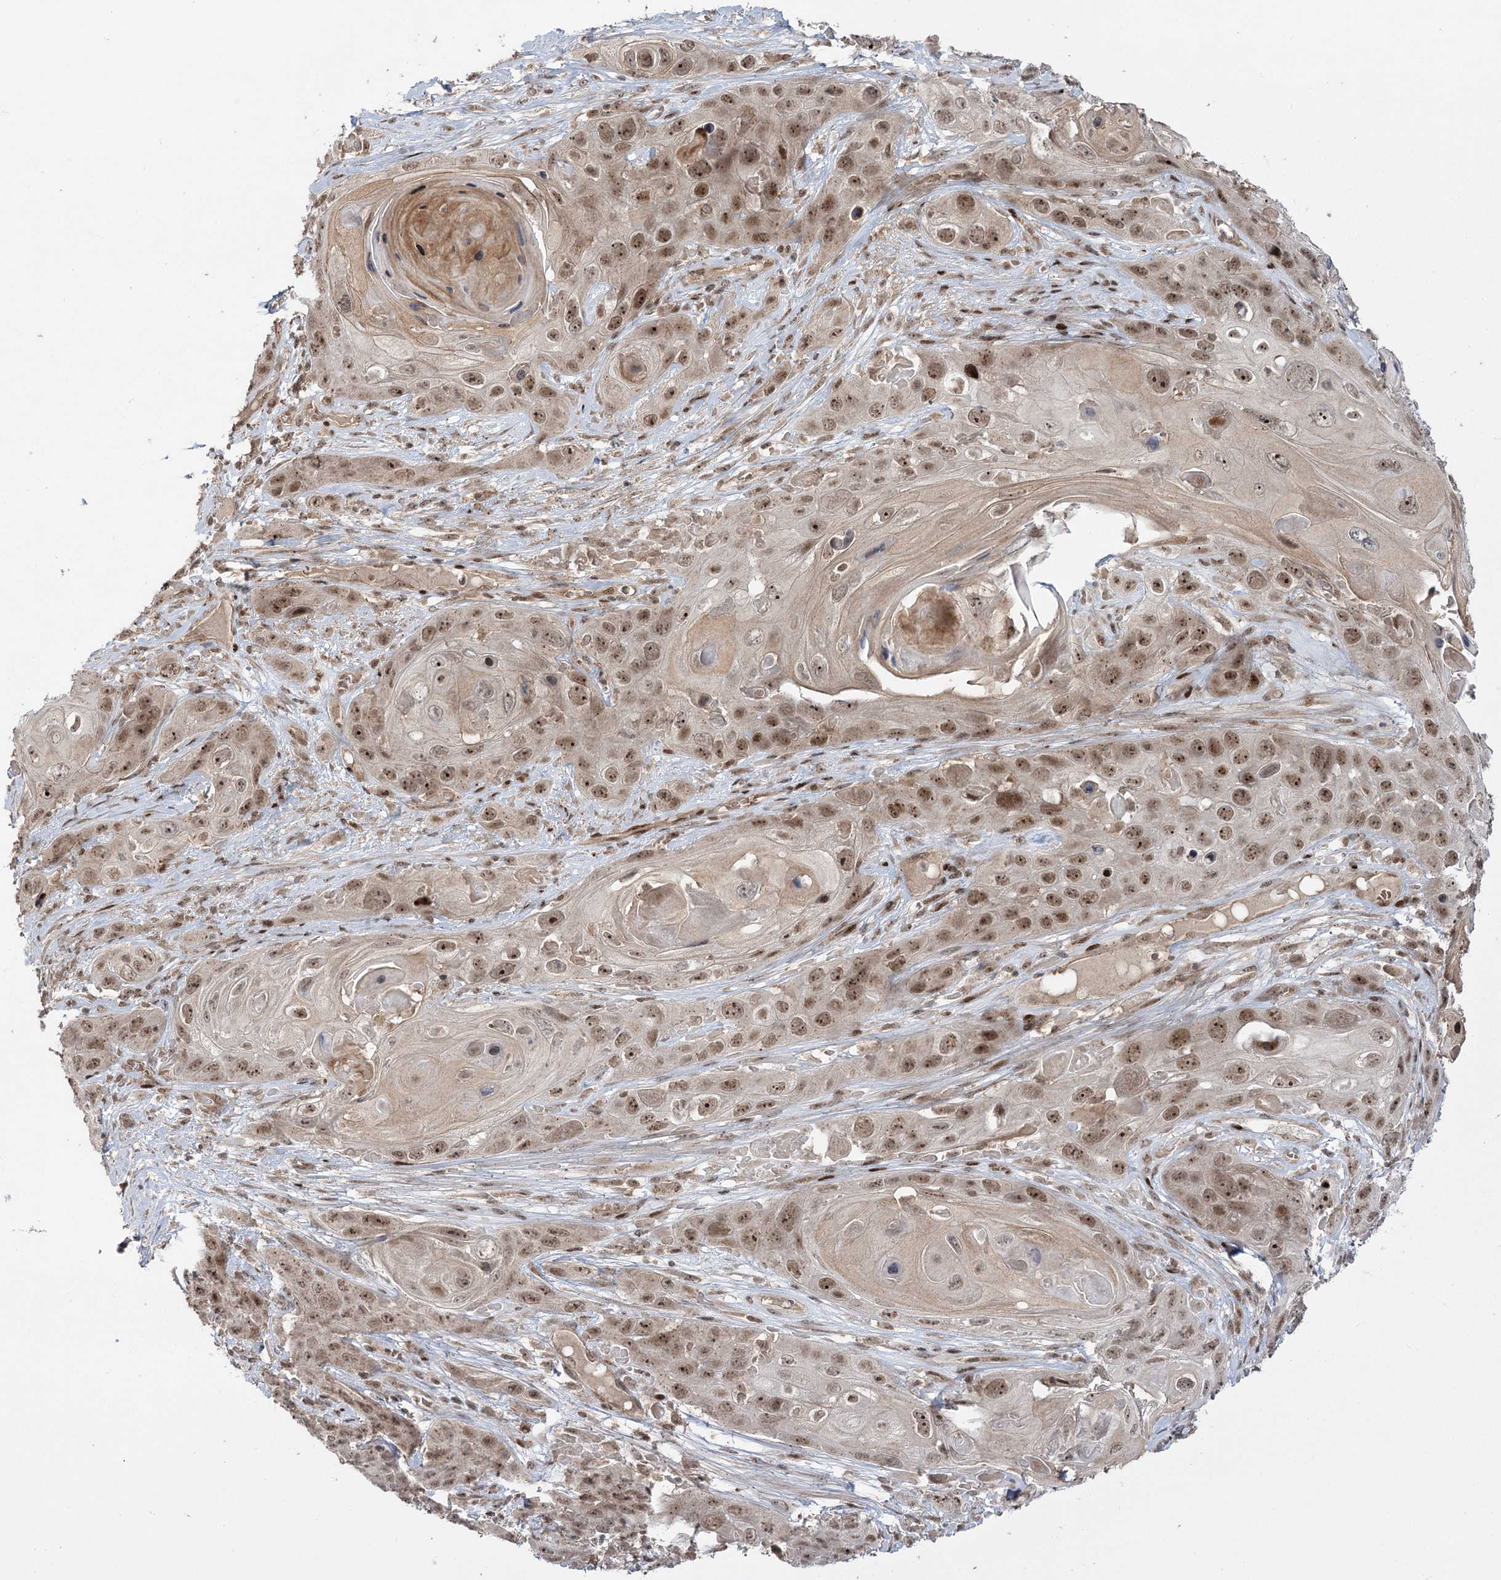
{"staining": {"intensity": "moderate", "quantity": ">75%", "location": "nuclear"}, "tissue": "skin cancer", "cell_type": "Tumor cells", "image_type": "cancer", "snomed": [{"axis": "morphology", "description": "Squamous cell carcinoma, NOS"}, {"axis": "topography", "description": "Skin"}], "caption": "A brown stain shows moderate nuclear positivity of a protein in human skin cancer (squamous cell carcinoma) tumor cells.", "gene": "HELQ", "patient": {"sex": "male", "age": 55}}